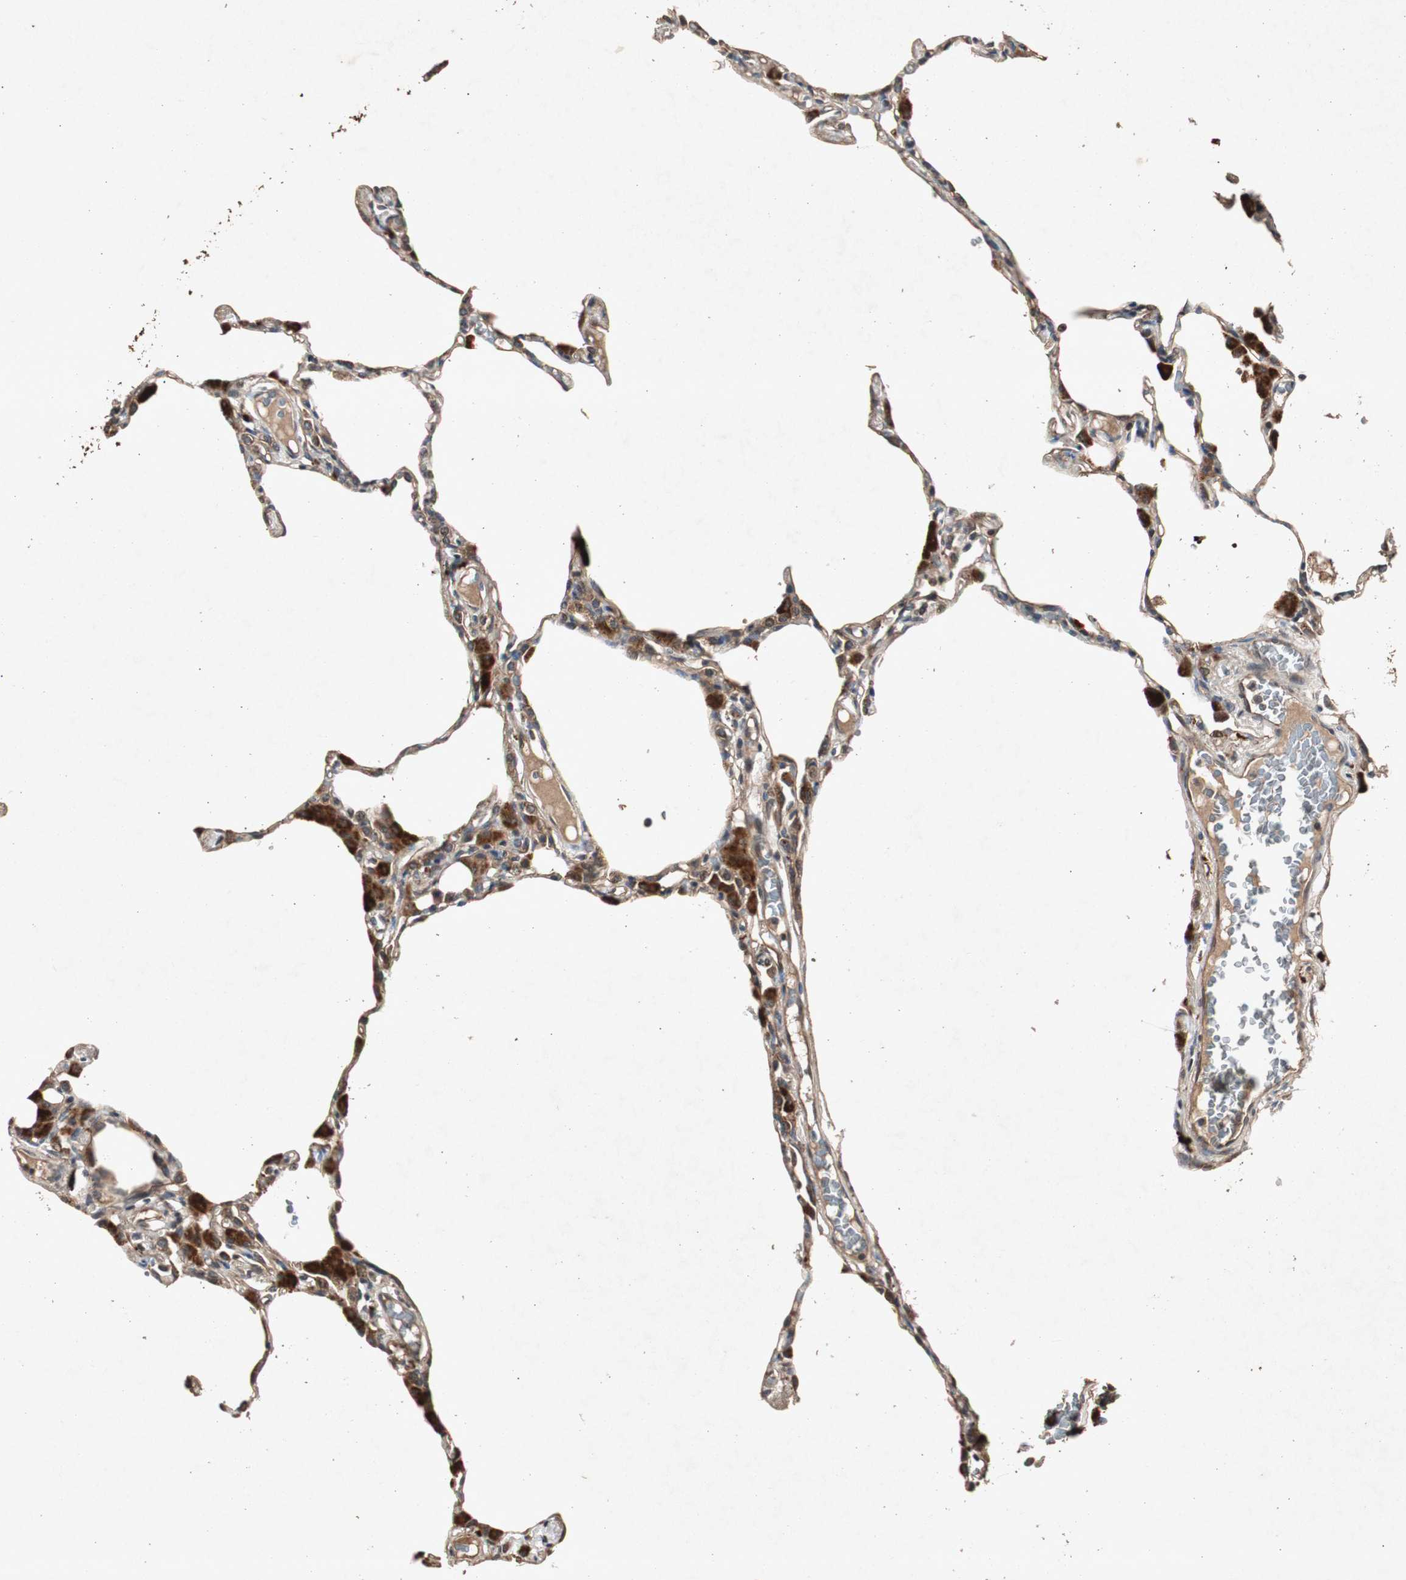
{"staining": {"intensity": "moderate", "quantity": "25%-75%", "location": "cytoplasmic/membranous,nuclear"}, "tissue": "lung", "cell_type": "Alveolar cells", "image_type": "normal", "snomed": [{"axis": "morphology", "description": "Normal tissue, NOS"}, {"axis": "topography", "description": "Lung"}], "caption": "Protein staining of normal lung demonstrates moderate cytoplasmic/membranous,nuclear staining in about 25%-75% of alveolar cells.", "gene": "SLIT2", "patient": {"sex": "female", "age": 49}}